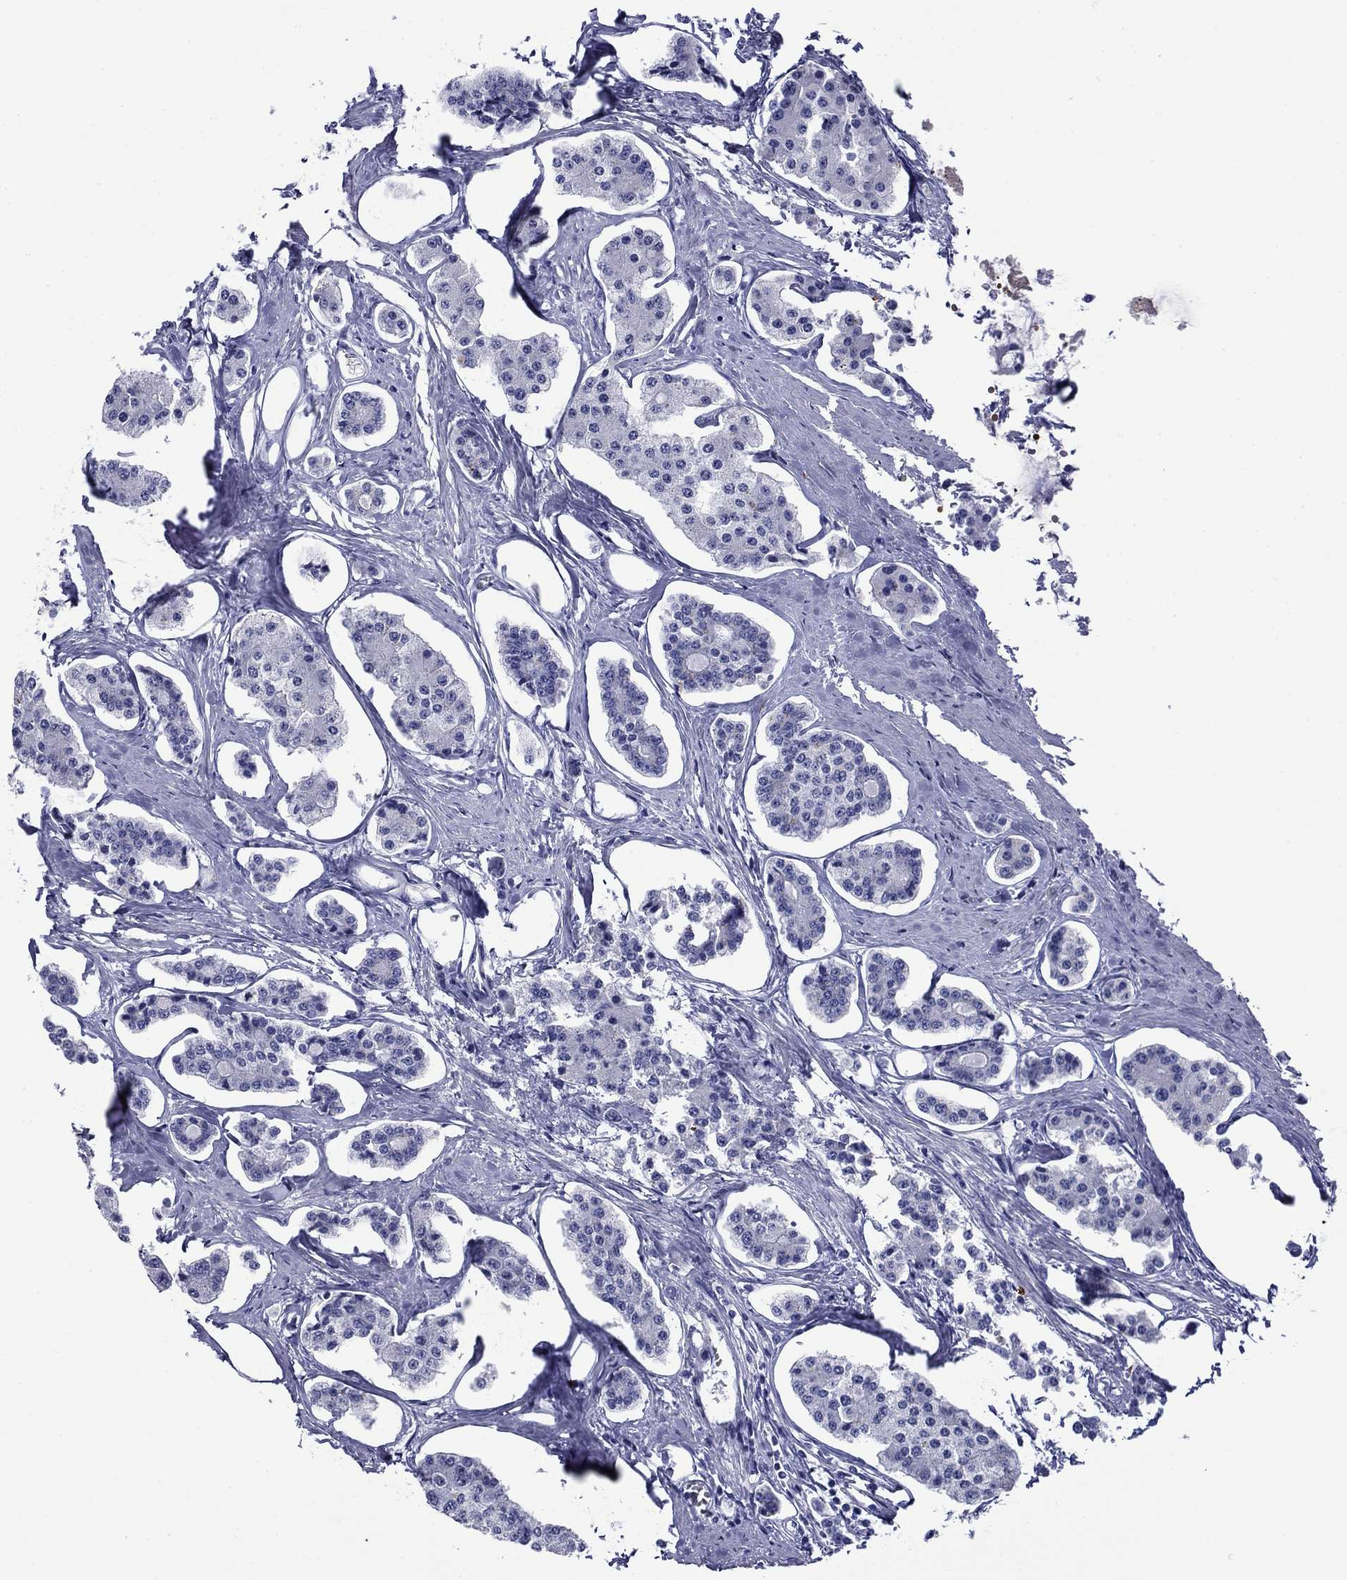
{"staining": {"intensity": "negative", "quantity": "none", "location": "none"}, "tissue": "carcinoid", "cell_type": "Tumor cells", "image_type": "cancer", "snomed": [{"axis": "morphology", "description": "Carcinoid, malignant, NOS"}, {"axis": "topography", "description": "Small intestine"}], "caption": "A micrograph of carcinoid stained for a protein reveals no brown staining in tumor cells.", "gene": "ROM1", "patient": {"sex": "female", "age": 65}}